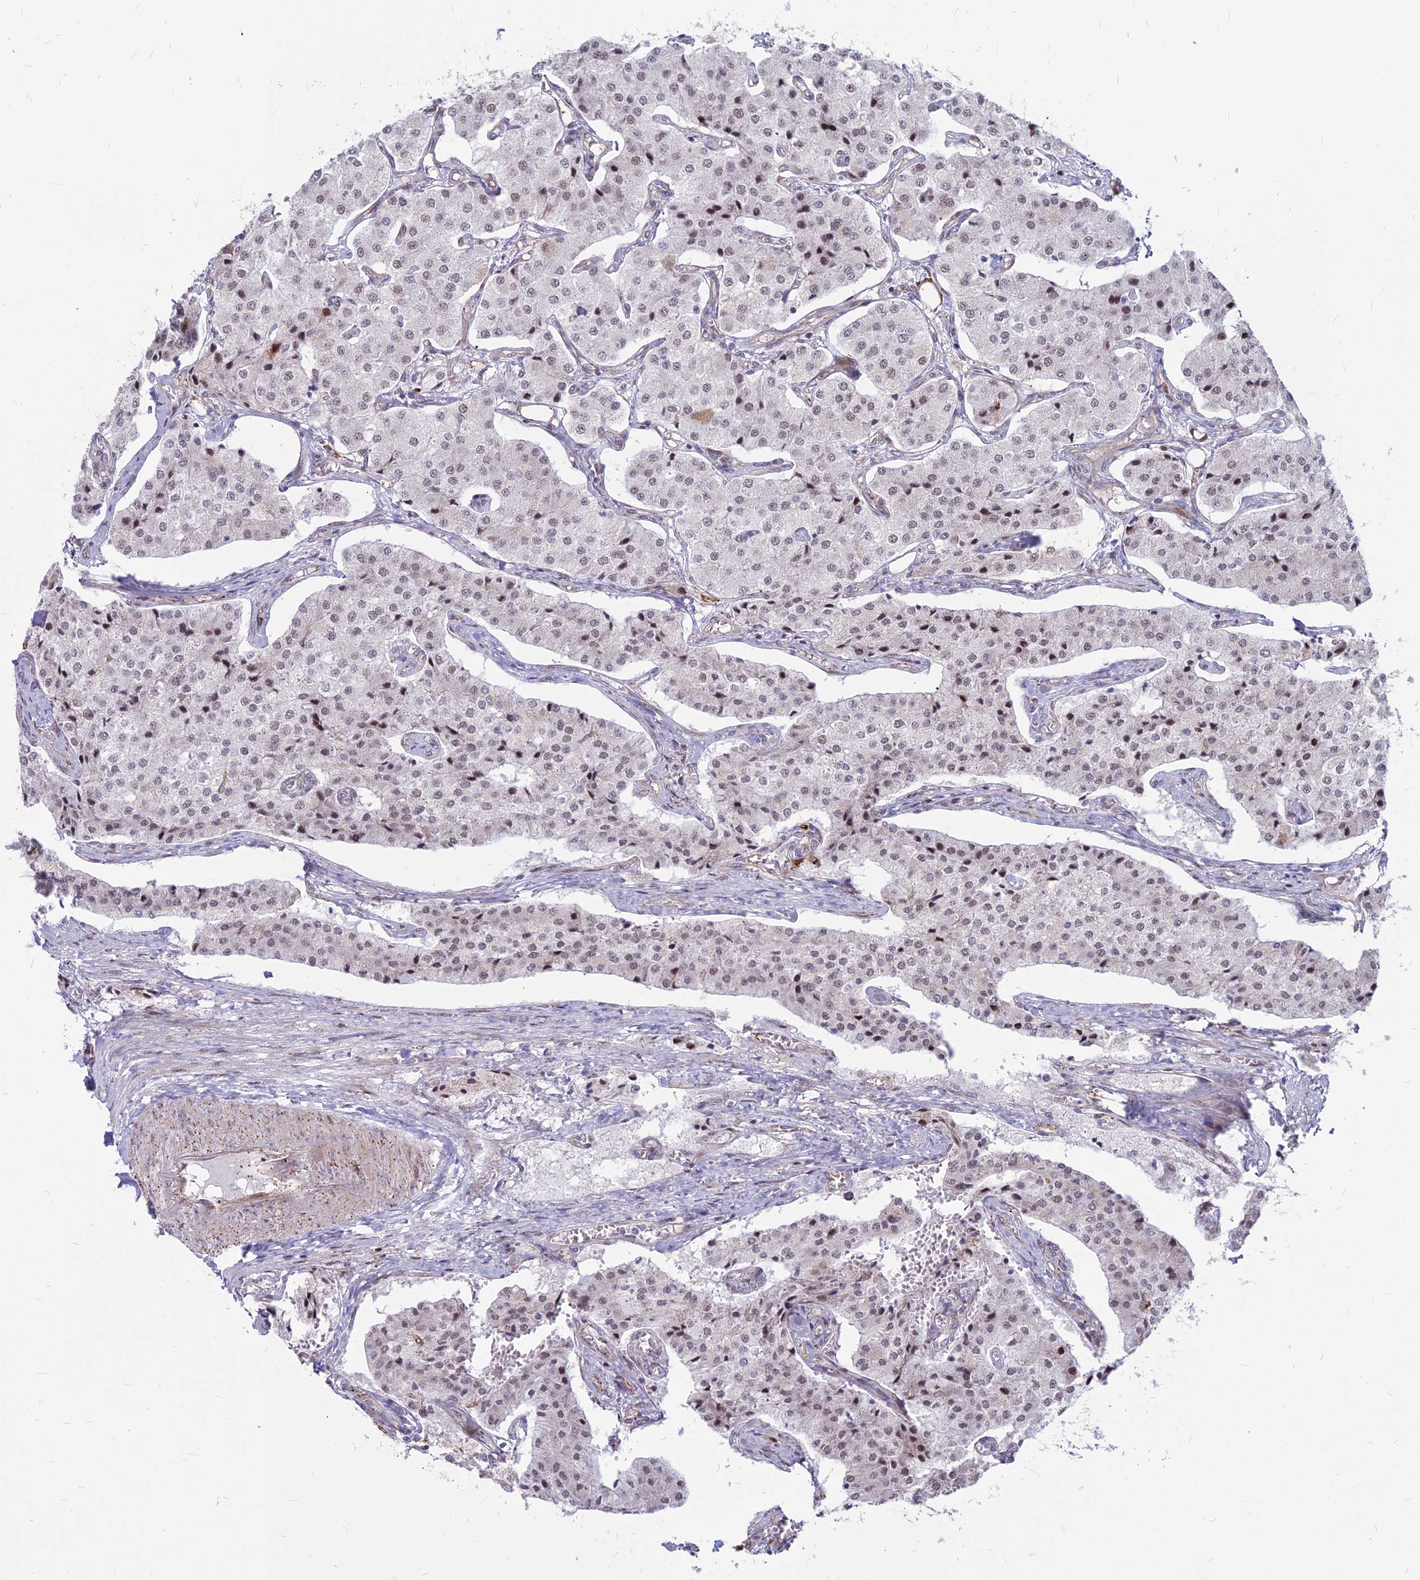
{"staining": {"intensity": "weak", "quantity": "<25%", "location": "nuclear"}, "tissue": "carcinoid", "cell_type": "Tumor cells", "image_type": "cancer", "snomed": [{"axis": "morphology", "description": "Carcinoid, malignant, NOS"}, {"axis": "topography", "description": "Colon"}], "caption": "There is no significant expression in tumor cells of malignant carcinoid.", "gene": "ALG10", "patient": {"sex": "female", "age": 52}}